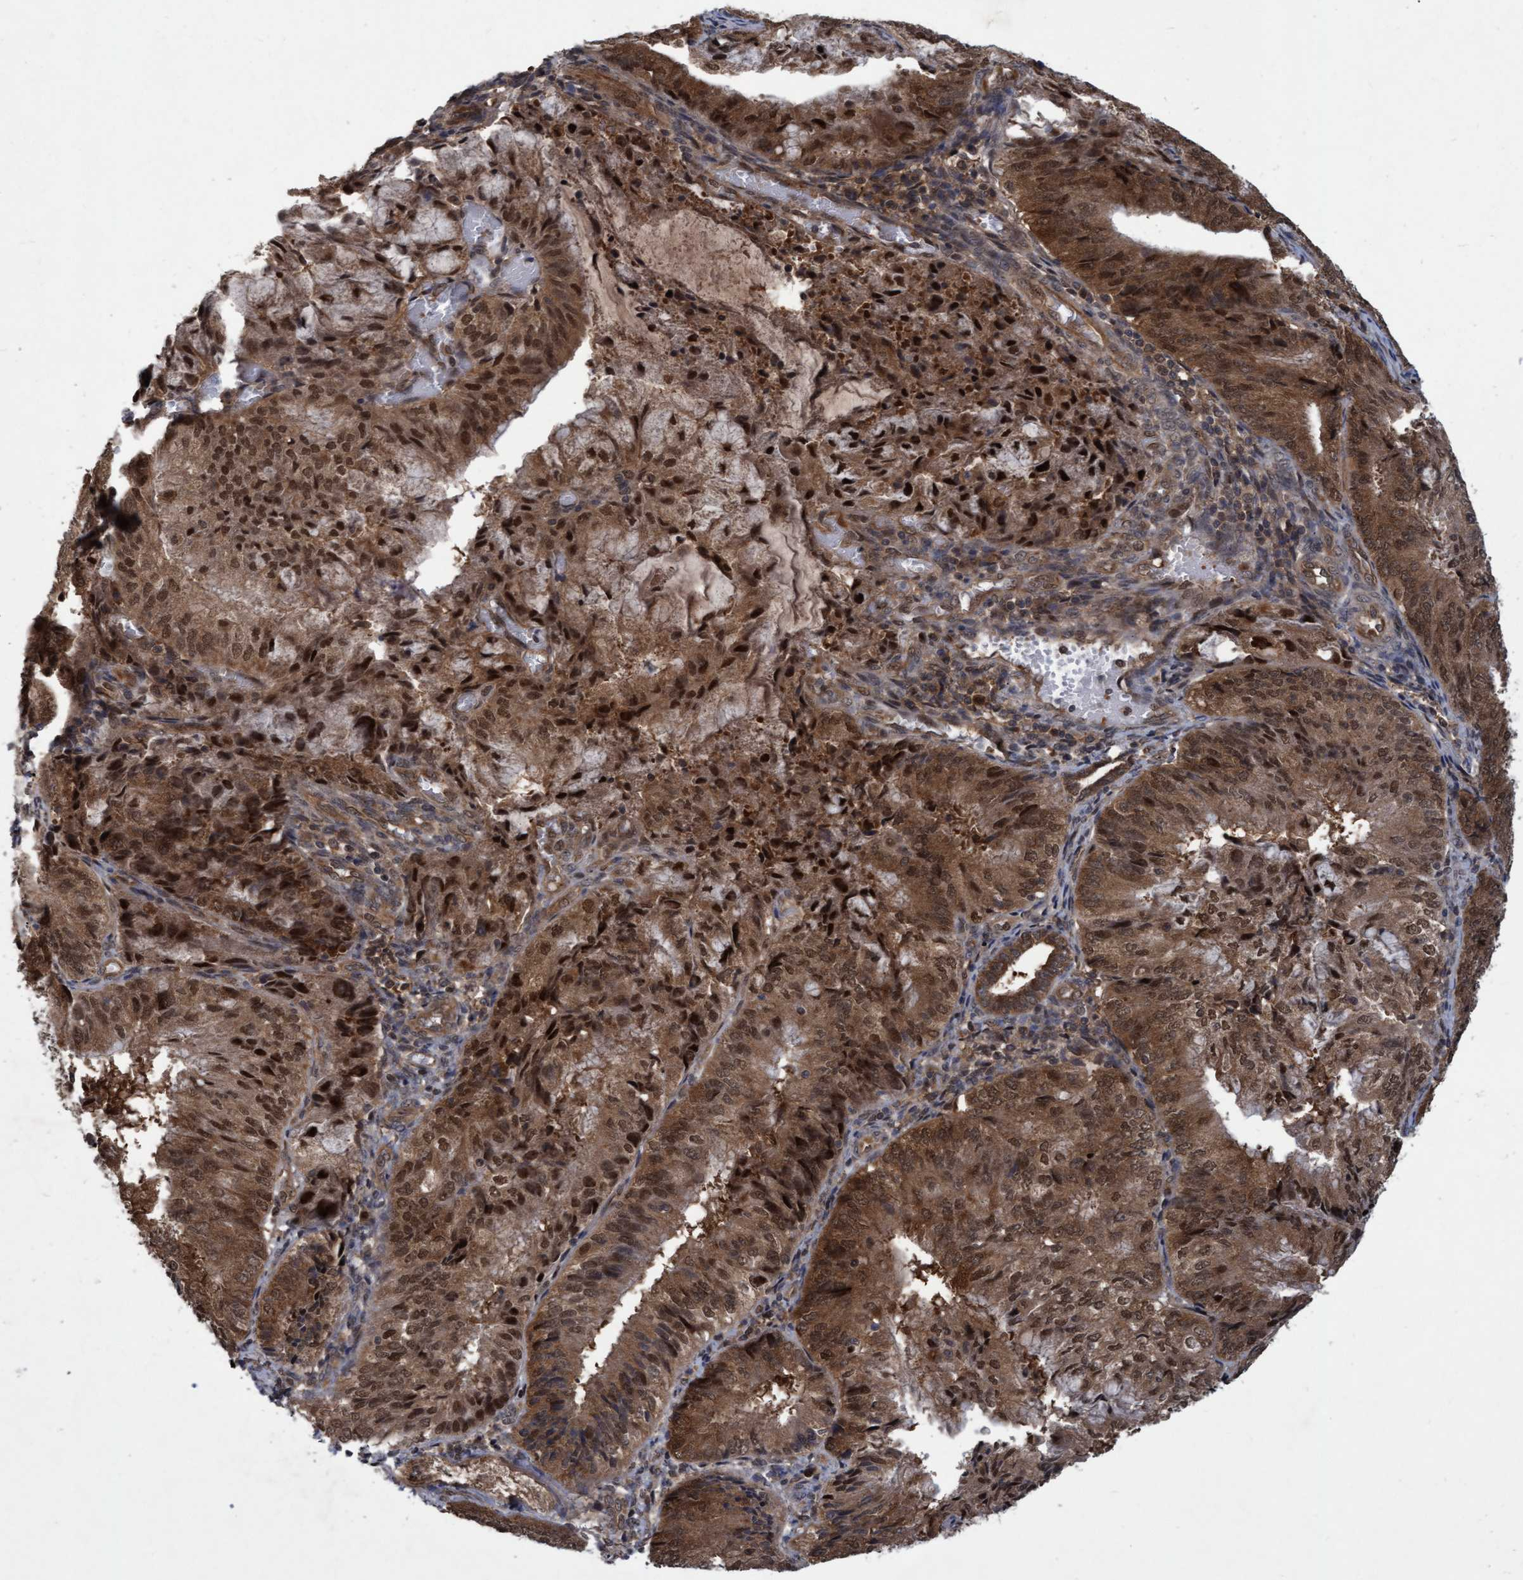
{"staining": {"intensity": "strong", "quantity": ">75%", "location": "cytoplasmic/membranous,nuclear"}, "tissue": "endometrial cancer", "cell_type": "Tumor cells", "image_type": "cancer", "snomed": [{"axis": "morphology", "description": "Adenocarcinoma, NOS"}, {"axis": "topography", "description": "Endometrium"}], "caption": "Endometrial adenocarcinoma stained with a protein marker reveals strong staining in tumor cells.", "gene": "PSMB6", "patient": {"sex": "female", "age": 81}}